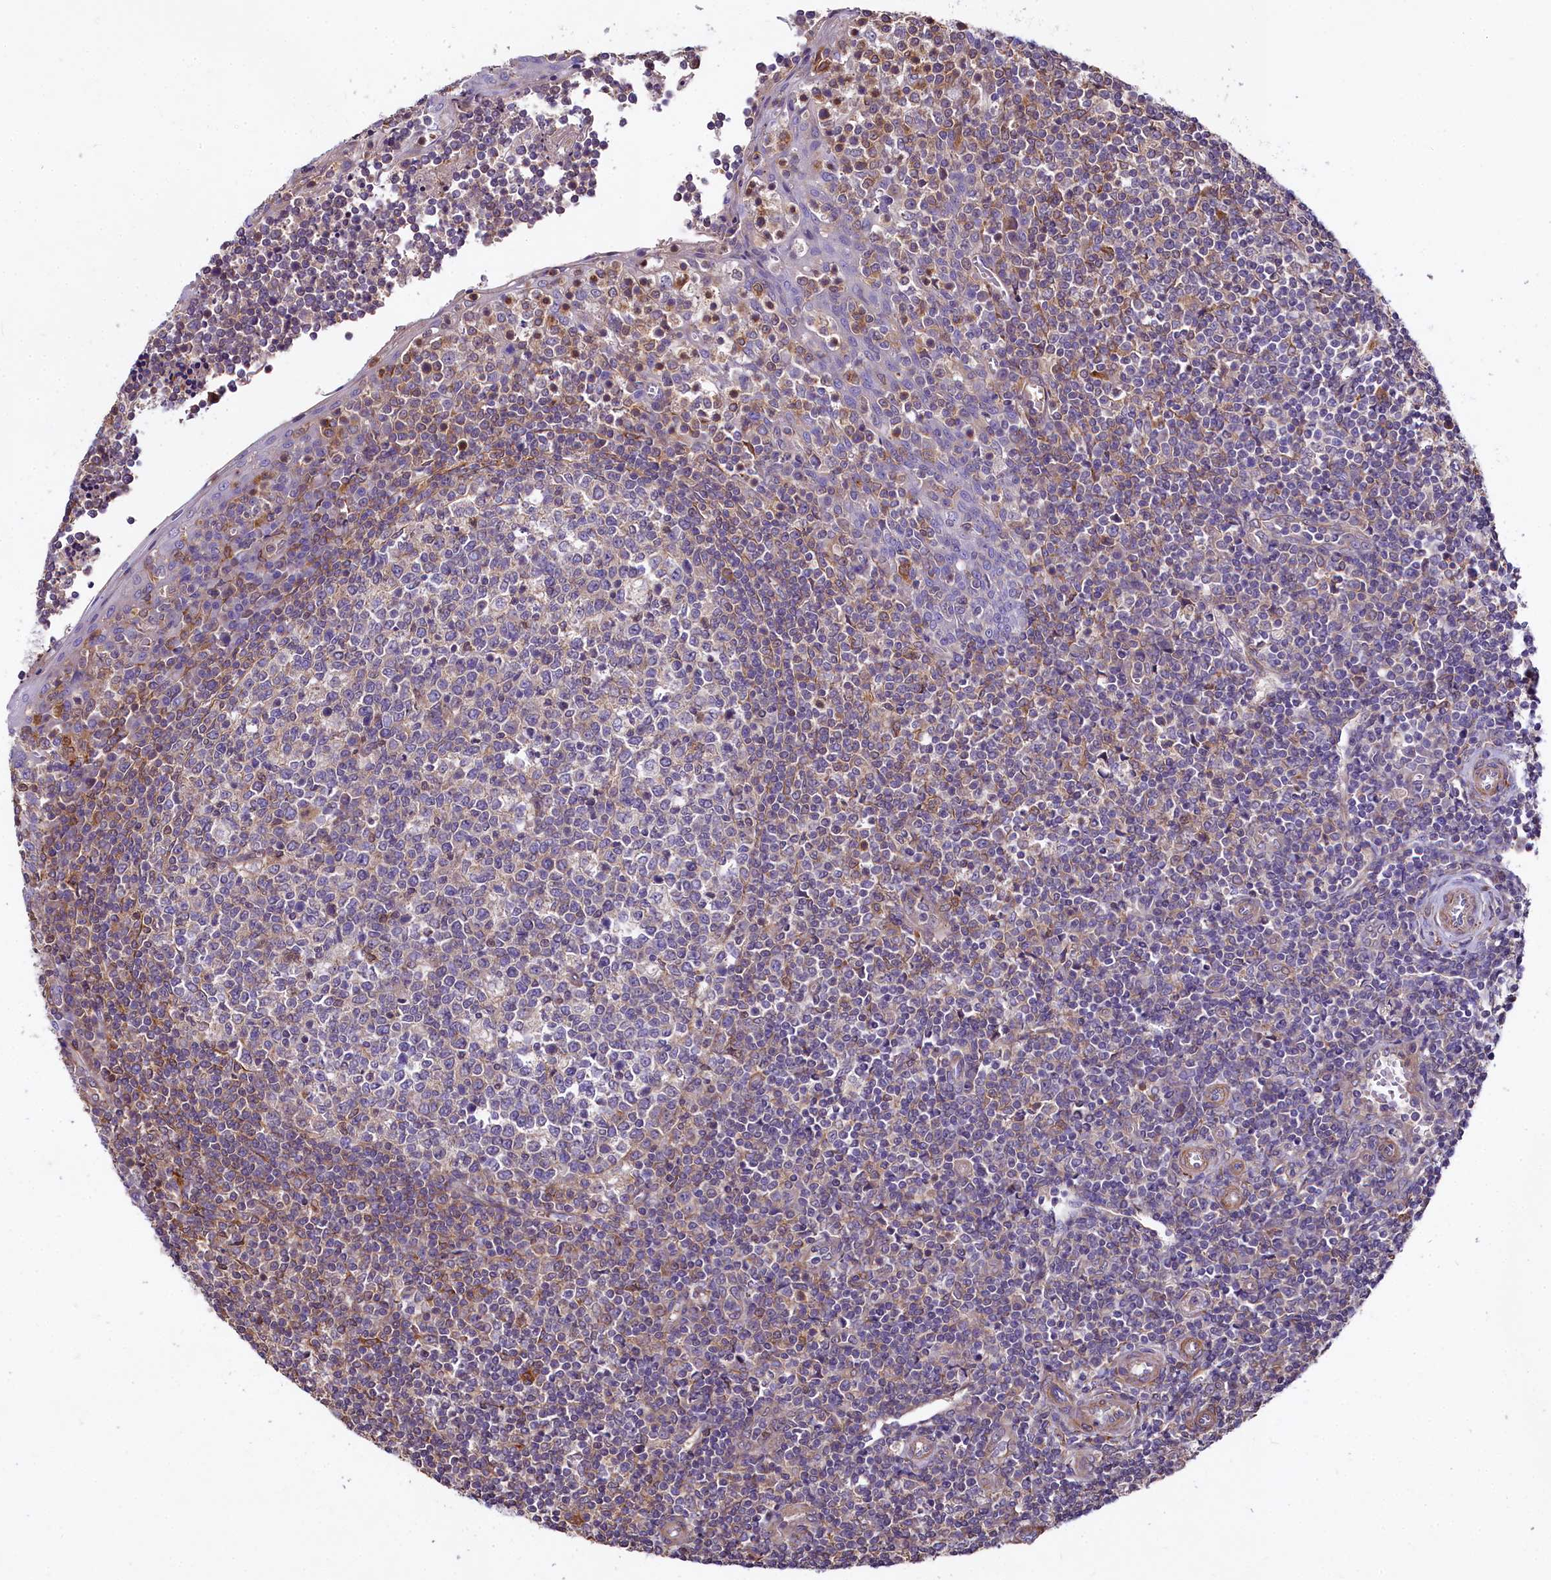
{"staining": {"intensity": "weak", "quantity": "<25%", "location": "cytoplasmic/membranous"}, "tissue": "tonsil", "cell_type": "Germinal center cells", "image_type": "normal", "snomed": [{"axis": "morphology", "description": "Normal tissue, NOS"}, {"axis": "topography", "description": "Tonsil"}], "caption": "High magnification brightfield microscopy of normal tonsil stained with DAB (3,3'-diaminobenzidine) (brown) and counterstained with hematoxylin (blue): germinal center cells show no significant positivity.", "gene": "FCHSD2", "patient": {"sex": "female", "age": 19}}